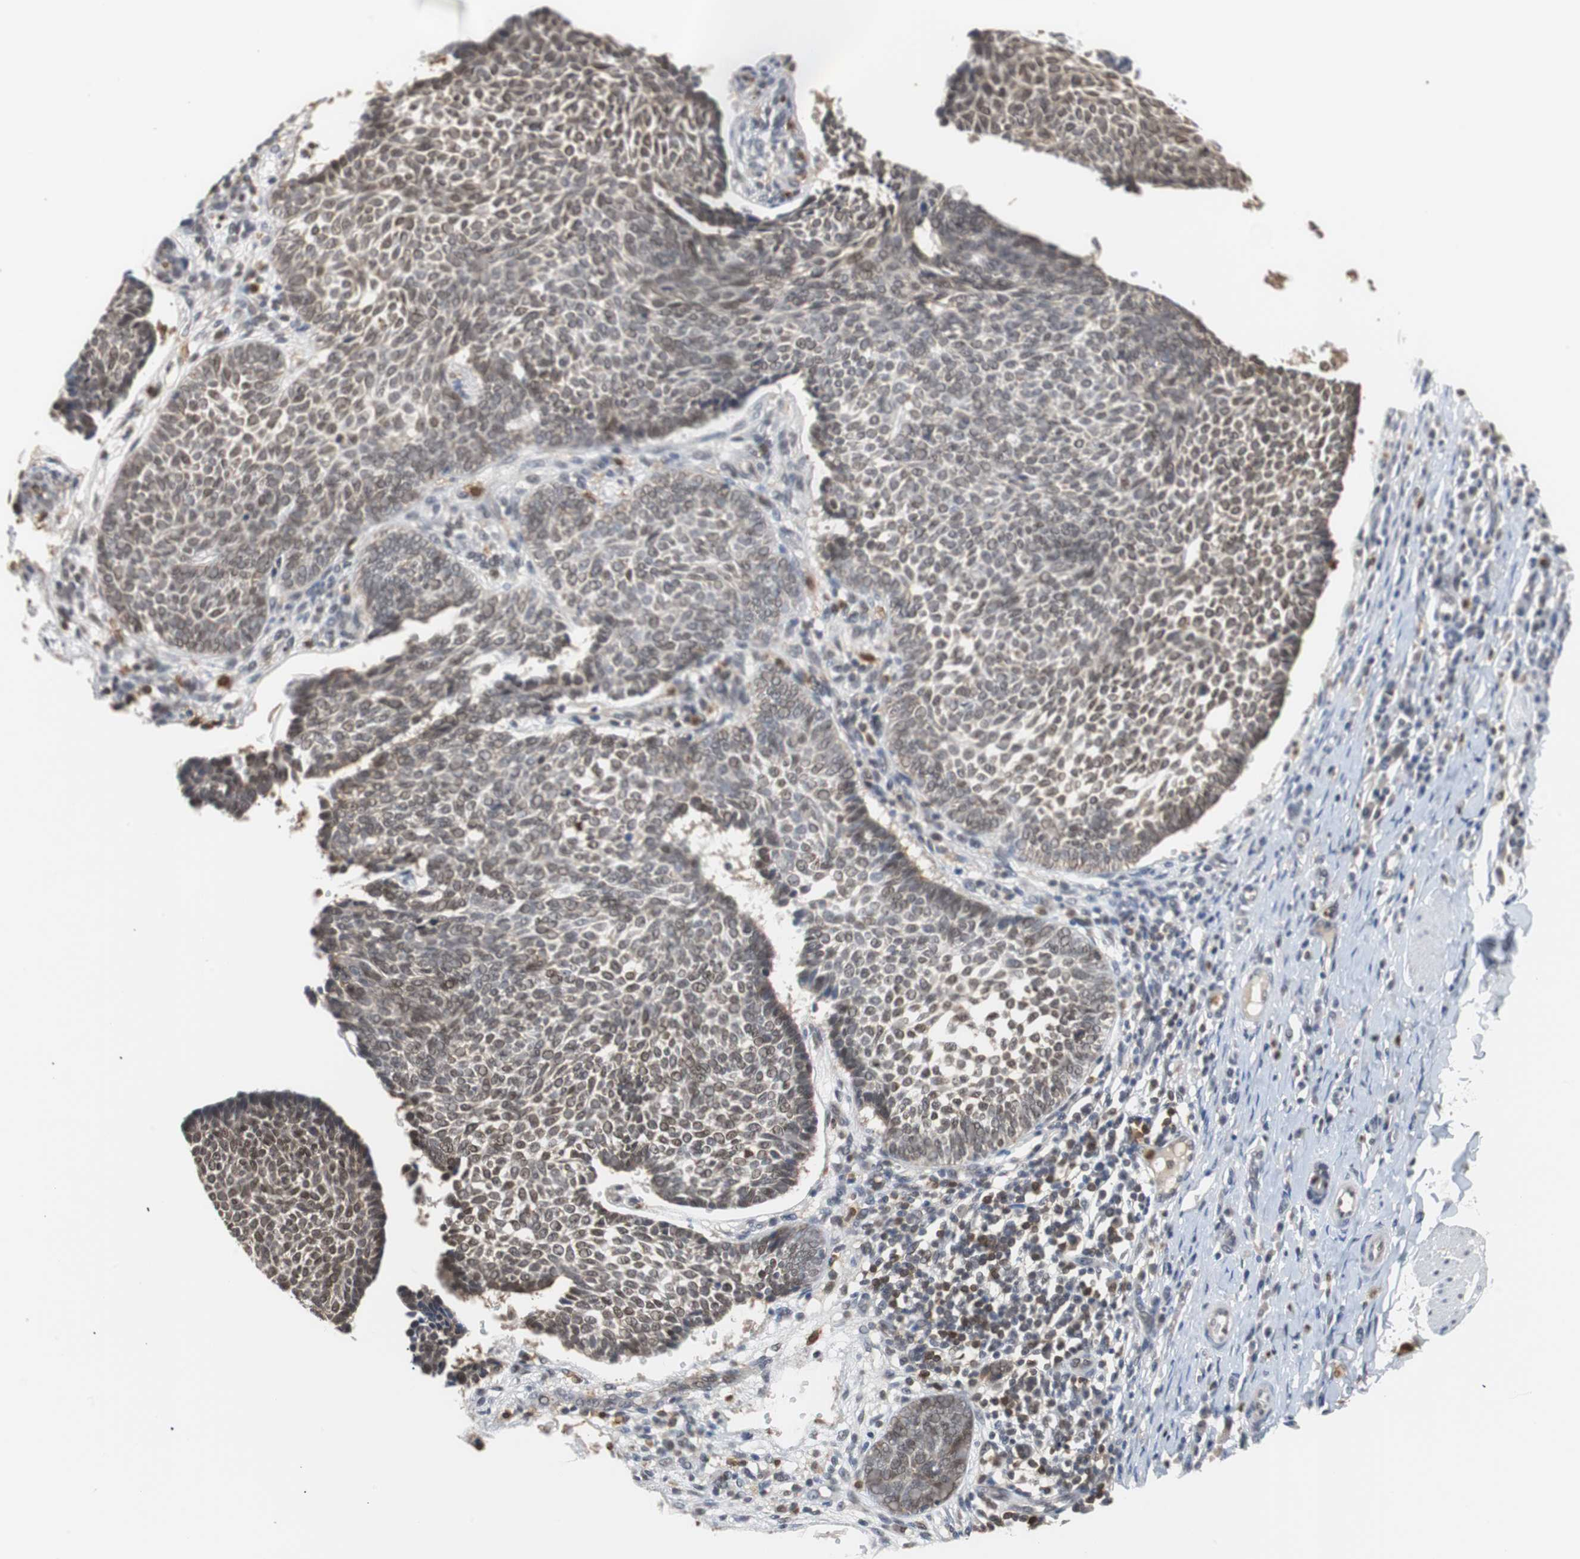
{"staining": {"intensity": "weak", "quantity": "25%-75%", "location": "cytoplasmic/membranous,nuclear"}, "tissue": "skin cancer", "cell_type": "Tumor cells", "image_type": "cancer", "snomed": [{"axis": "morphology", "description": "Normal tissue, NOS"}, {"axis": "morphology", "description": "Basal cell carcinoma"}, {"axis": "topography", "description": "Skin"}], "caption": "This image demonstrates immunohistochemistry (IHC) staining of human skin cancer, with low weak cytoplasmic/membranous and nuclear positivity in about 25%-75% of tumor cells.", "gene": "SIRT1", "patient": {"sex": "male", "age": 87}}